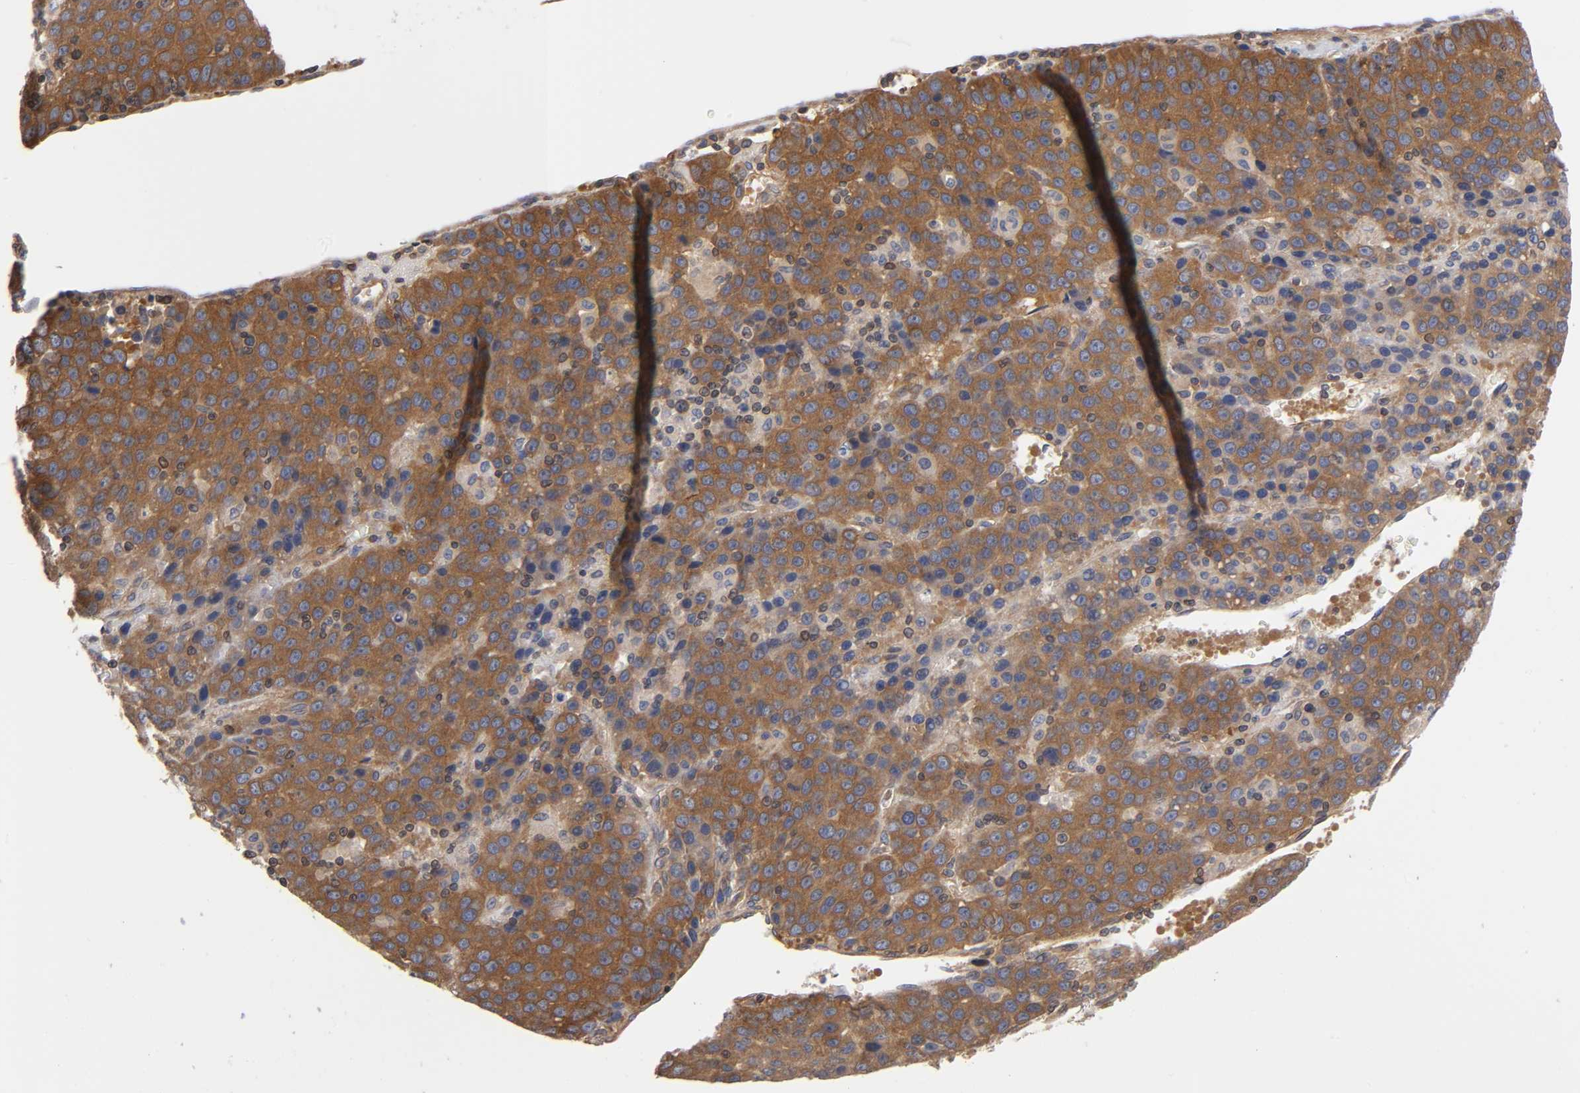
{"staining": {"intensity": "strong", "quantity": ">75%", "location": "cytoplasmic/membranous"}, "tissue": "liver cancer", "cell_type": "Tumor cells", "image_type": "cancer", "snomed": [{"axis": "morphology", "description": "Carcinoma, Hepatocellular, NOS"}, {"axis": "topography", "description": "Liver"}], "caption": "This histopathology image reveals immunohistochemistry staining of hepatocellular carcinoma (liver), with high strong cytoplasmic/membranous positivity in approximately >75% of tumor cells.", "gene": "STRN3", "patient": {"sex": "female", "age": 53}}